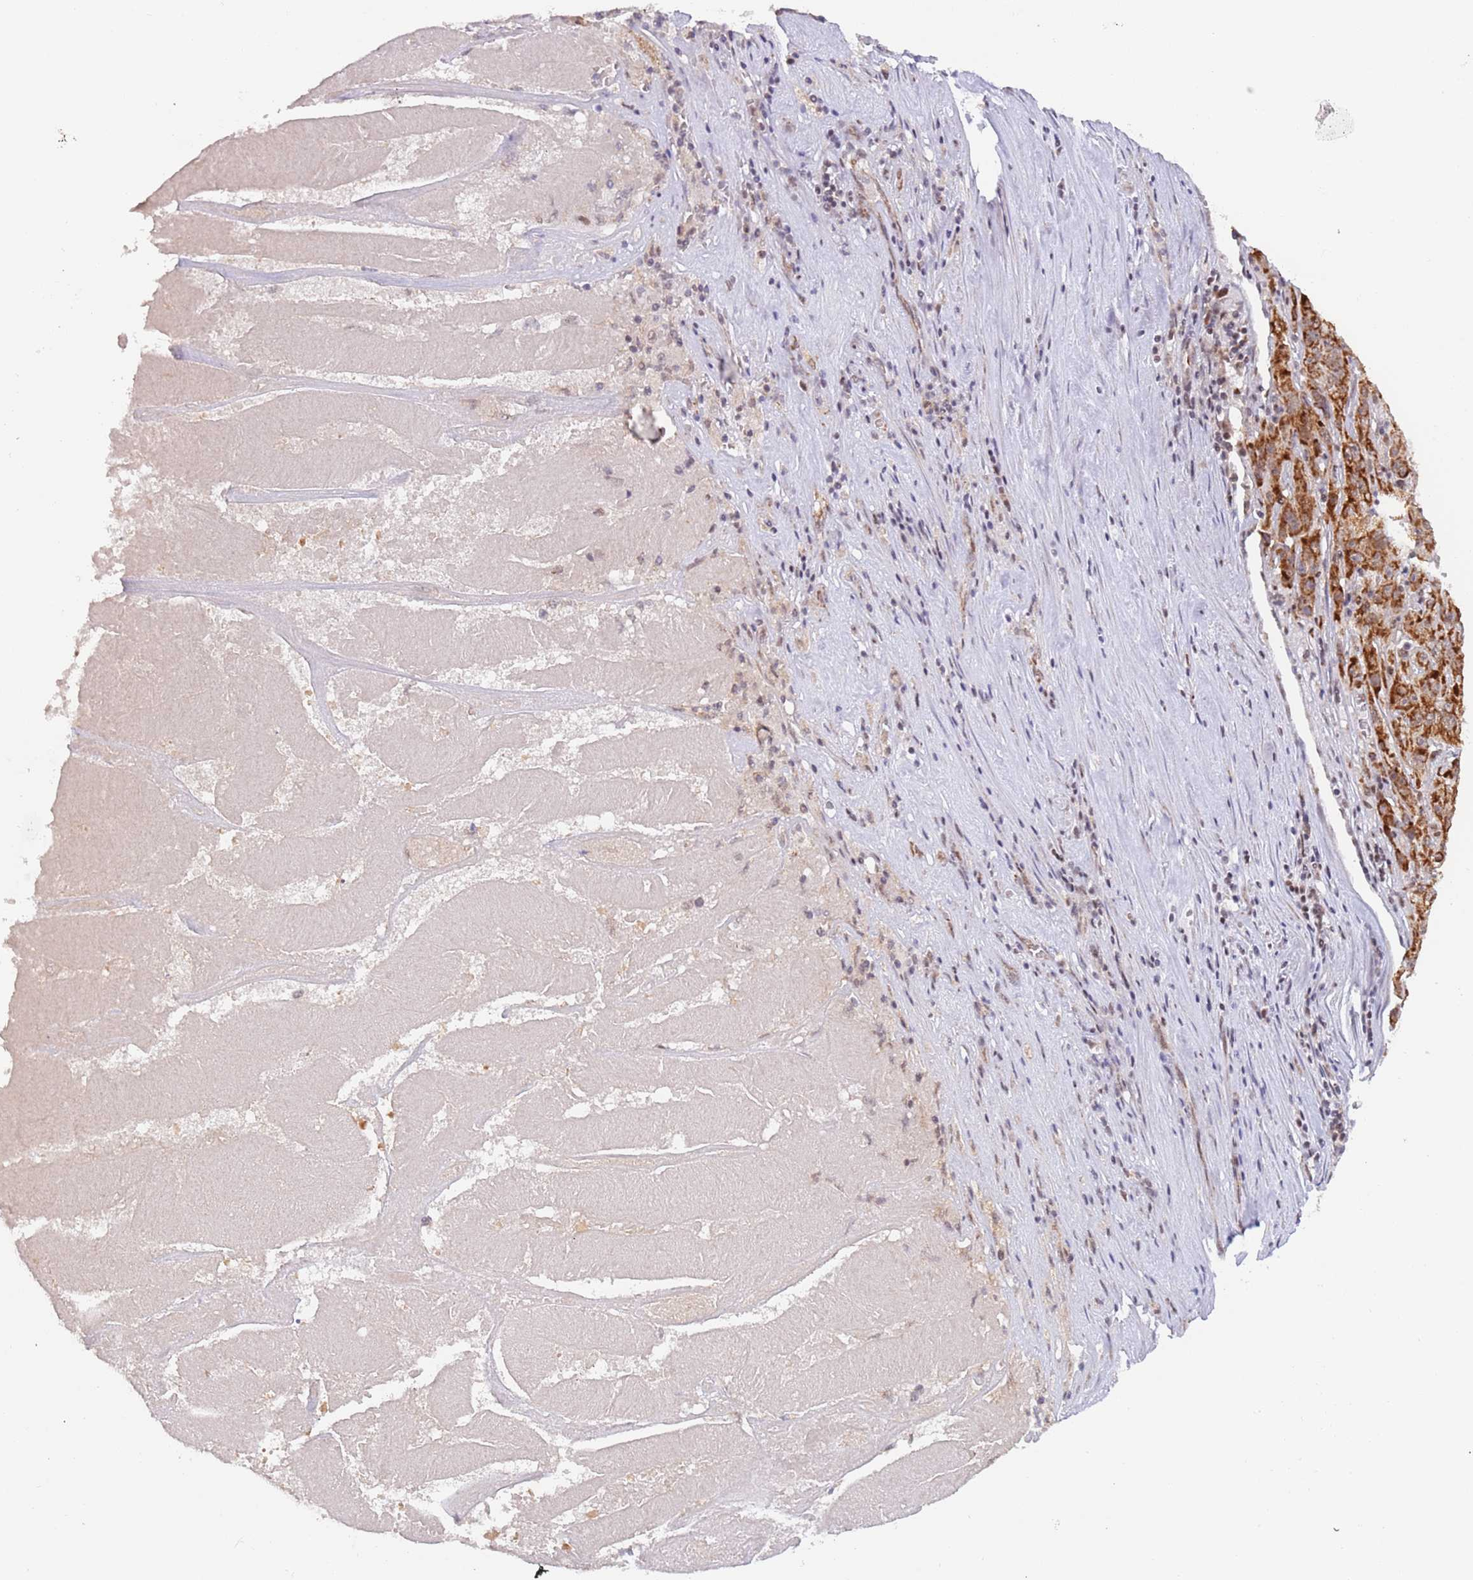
{"staining": {"intensity": "strong", "quantity": ">75%", "location": "cytoplasmic/membranous"}, "tissue": "pancreatic cancer", "cell_type": "Tumor cells", "image_type": "cancer", "snomed": [{"axis": "morphology", "description": "Adenocarcinoma, NOS"}, {"axis": "topography", "description": "Pancreas"}], "caption": "IHC micrograph of neoplastic tissue: pancreatic cancer stained using immunohistochemistry (IHC) shows high levels of strong protein expression localized specifically in the cytoplasmic/membranous of tumor cells, appearing as a cytoplasmic/membranous brown color.", "gene": "TIMM13", "patient": {"sex": "male", "age": 63}}